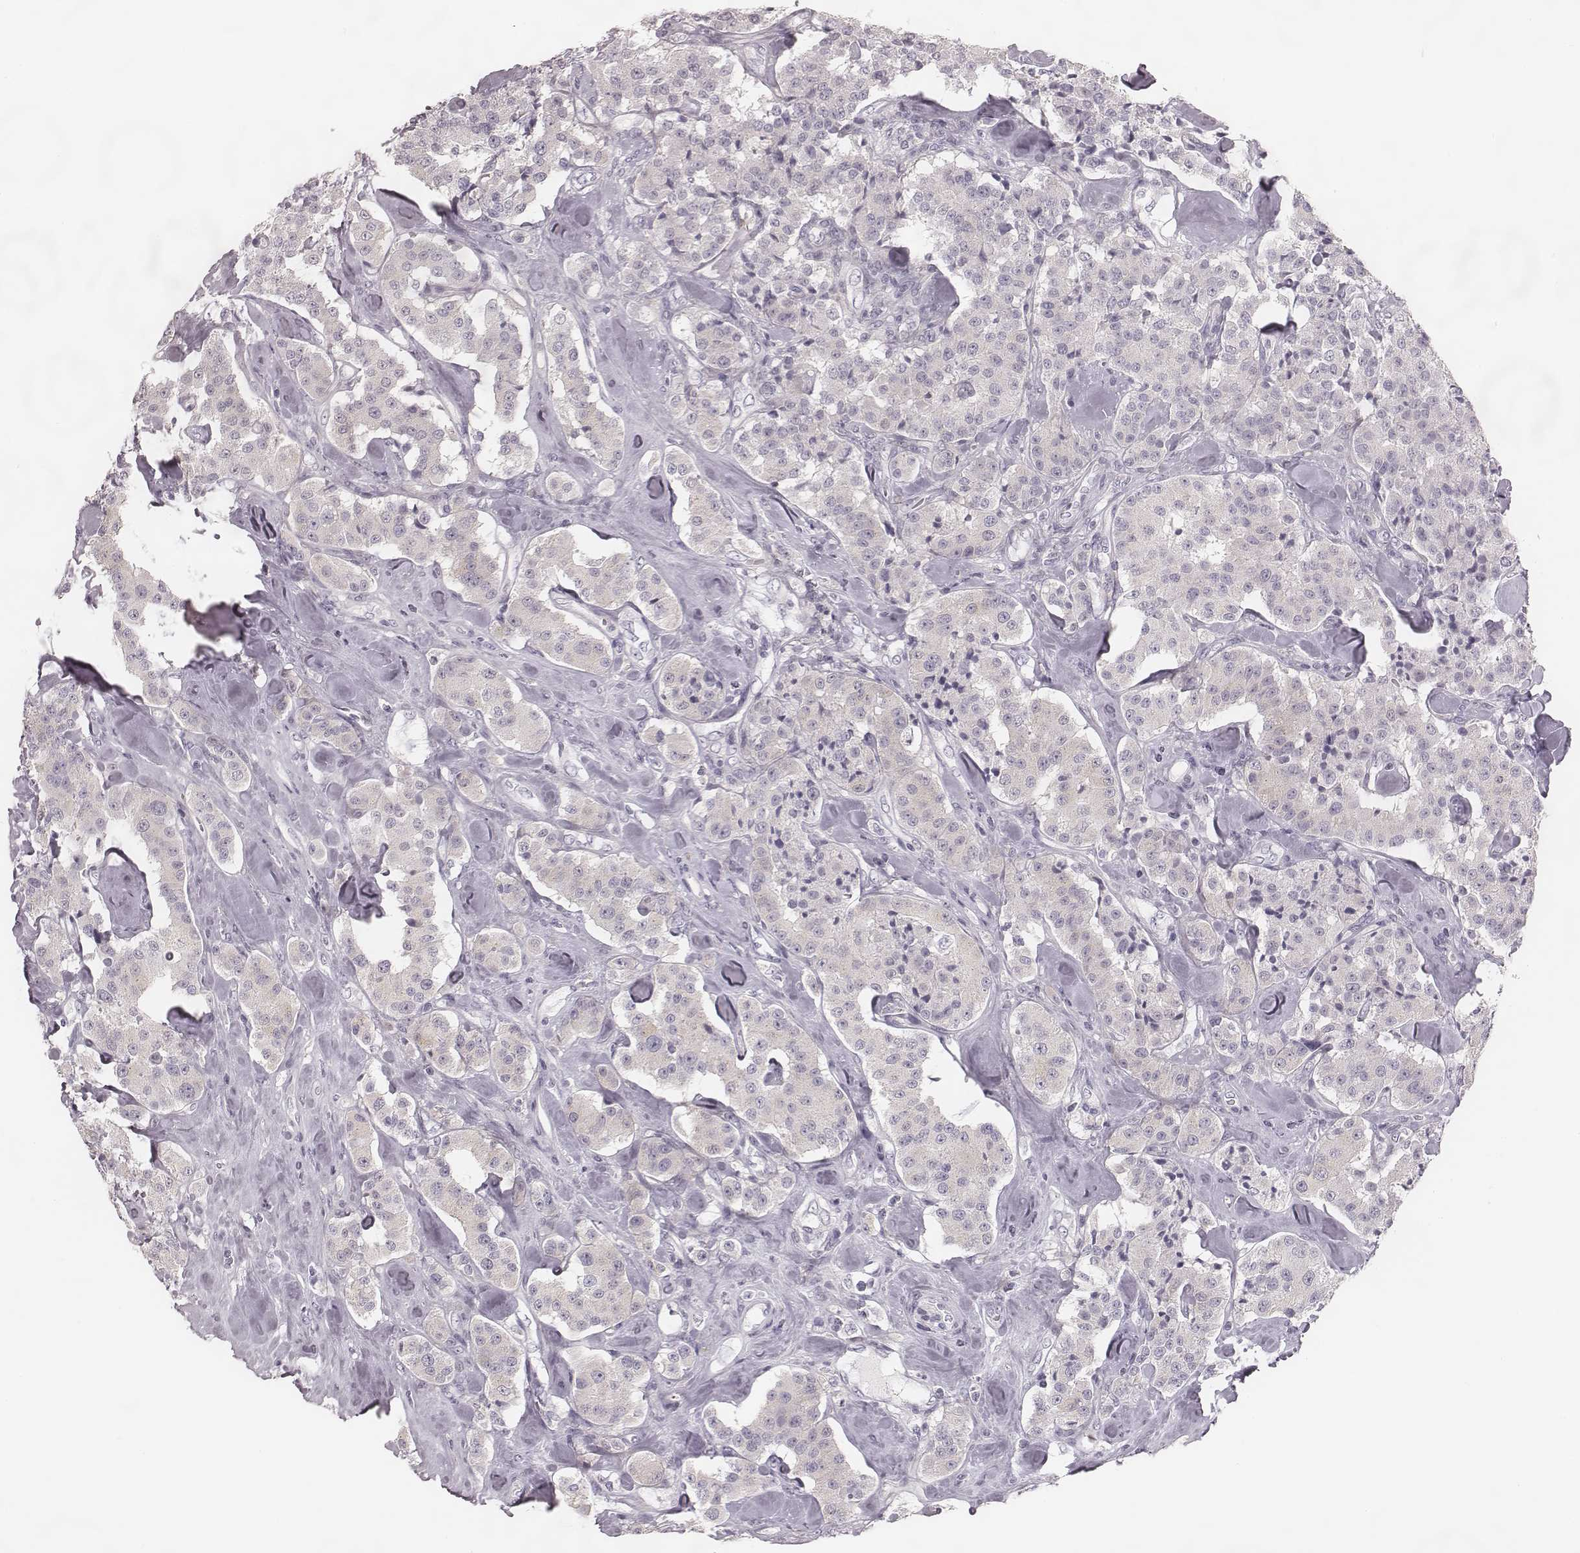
{"staining": {"intensity": "negative", "quantity": "none", "location": "none"}, "tissue": "carcinoid", "cell_type": "Tumor cells", "image_type": "cancer", "snomed": [{"axis": "morphology", "description": "Carcinoid, malignant, NOS"}, {"axis": "topography", "description": "Pancreas"}], "caption": "High power microscopy photomicrograph of an immunohistochemistry photomicrograph of carcinoid (malignant), revealing no significant staining in tumor cells.", "gene": "SPA17", "patient": {"sex": "male", "age": 41}}